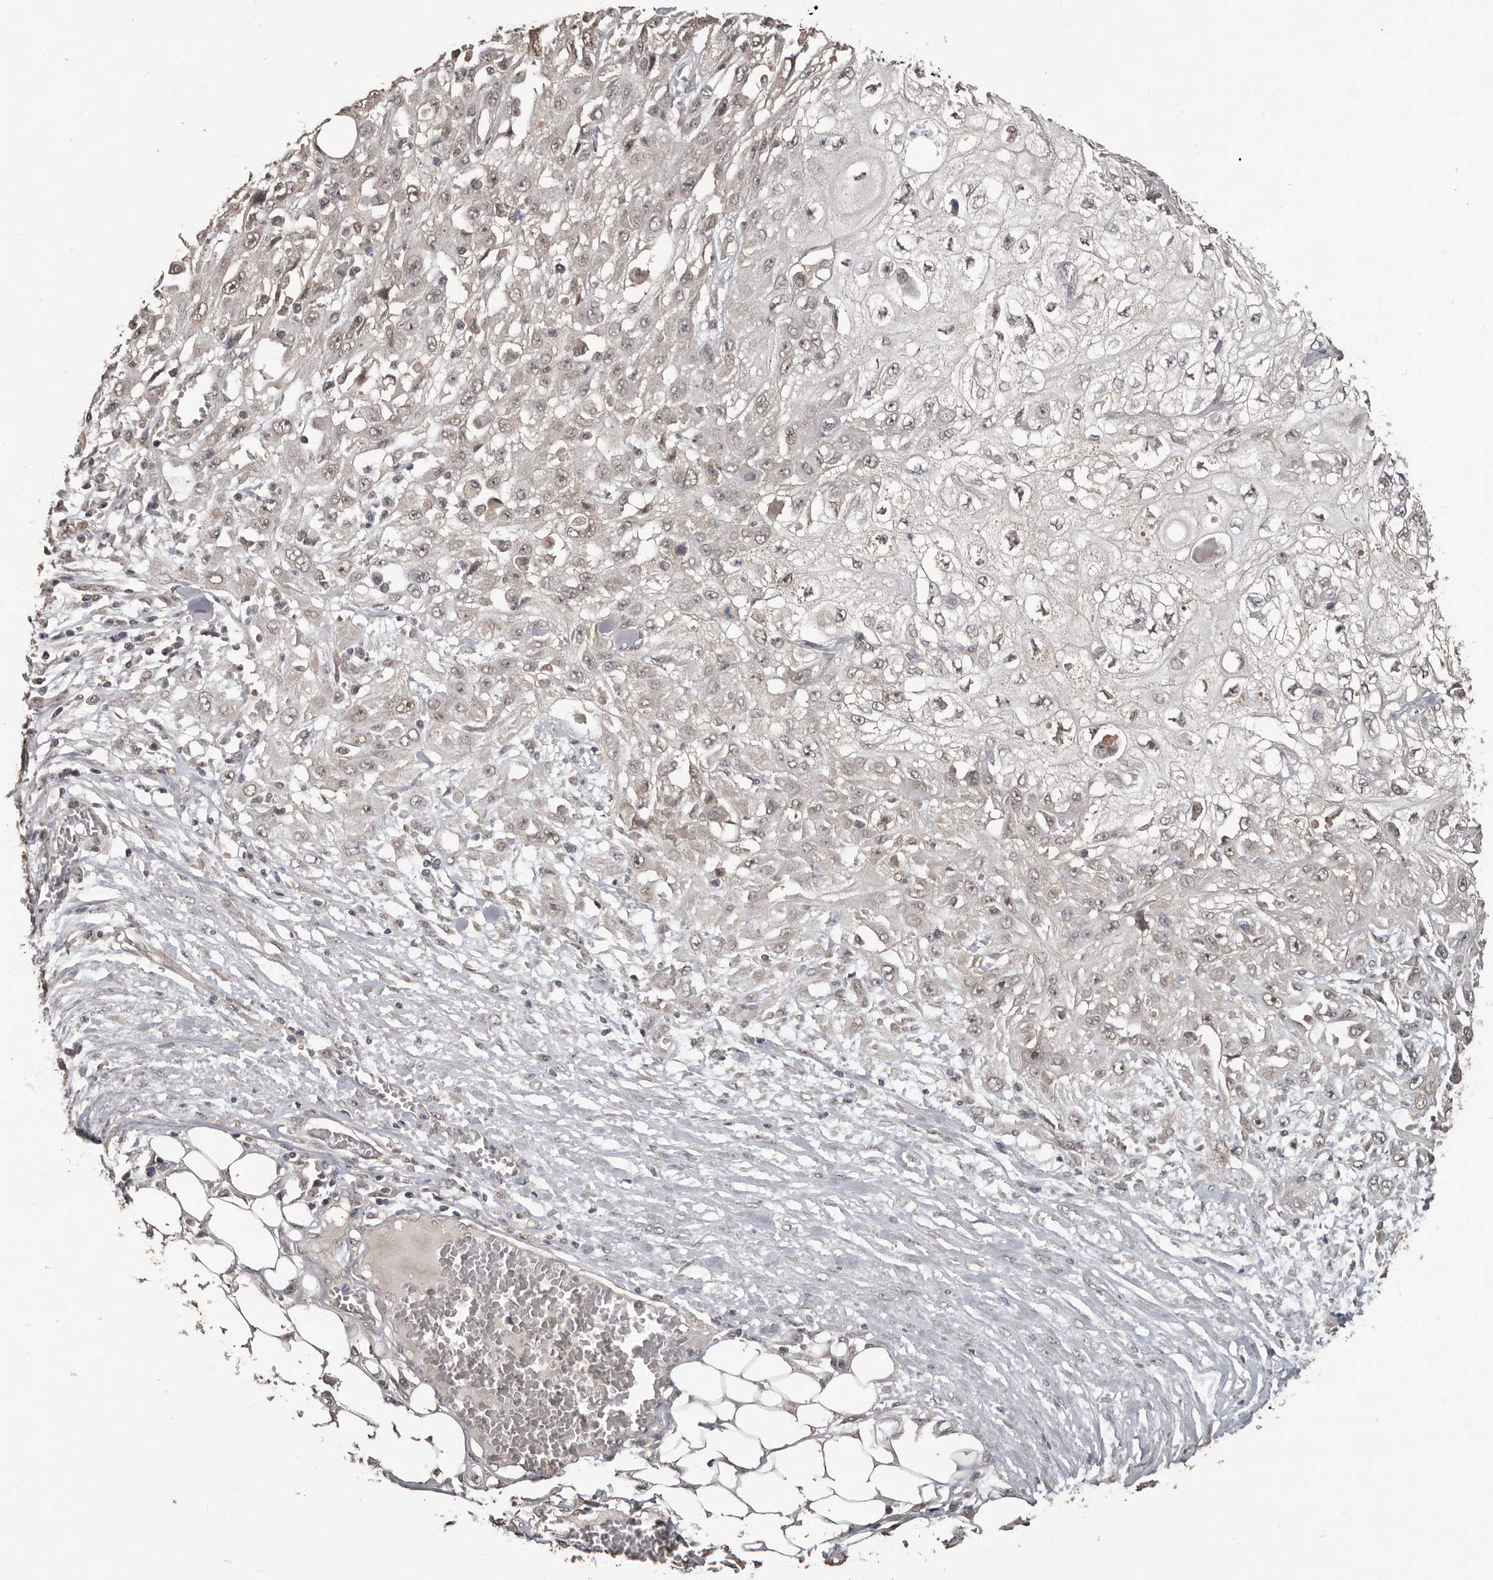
{"staining": {"intensity": "weak", "quantity": ">75%", "location": "nuclear"}, "tissue": "skin cancer", "cell_type": "Tumor cells", "image_type": "cancer", "snomed": [{"axis": "morphology", "description": "Squamous cell carcinoma, NOS"}, {"axis": "morphology", "description": "Squamous cell carcinoma, metastatic, NOS"}, {"axis": "topography", "description": "Skin"}, {"axis": "topography", "description": "Lymph node"}], "caption": "Immunohistochemistry micrograph of neoplastic tissue: human metastatic squamous cell carcinoma (skin) stained using IHC exhibits low levels of weak protein expression localized specifically in the nuclear of tumor cells, appearing as a nuclear brown color.", "gene": "ZFP14", "patient": {"sex": "male", "age": 75}}